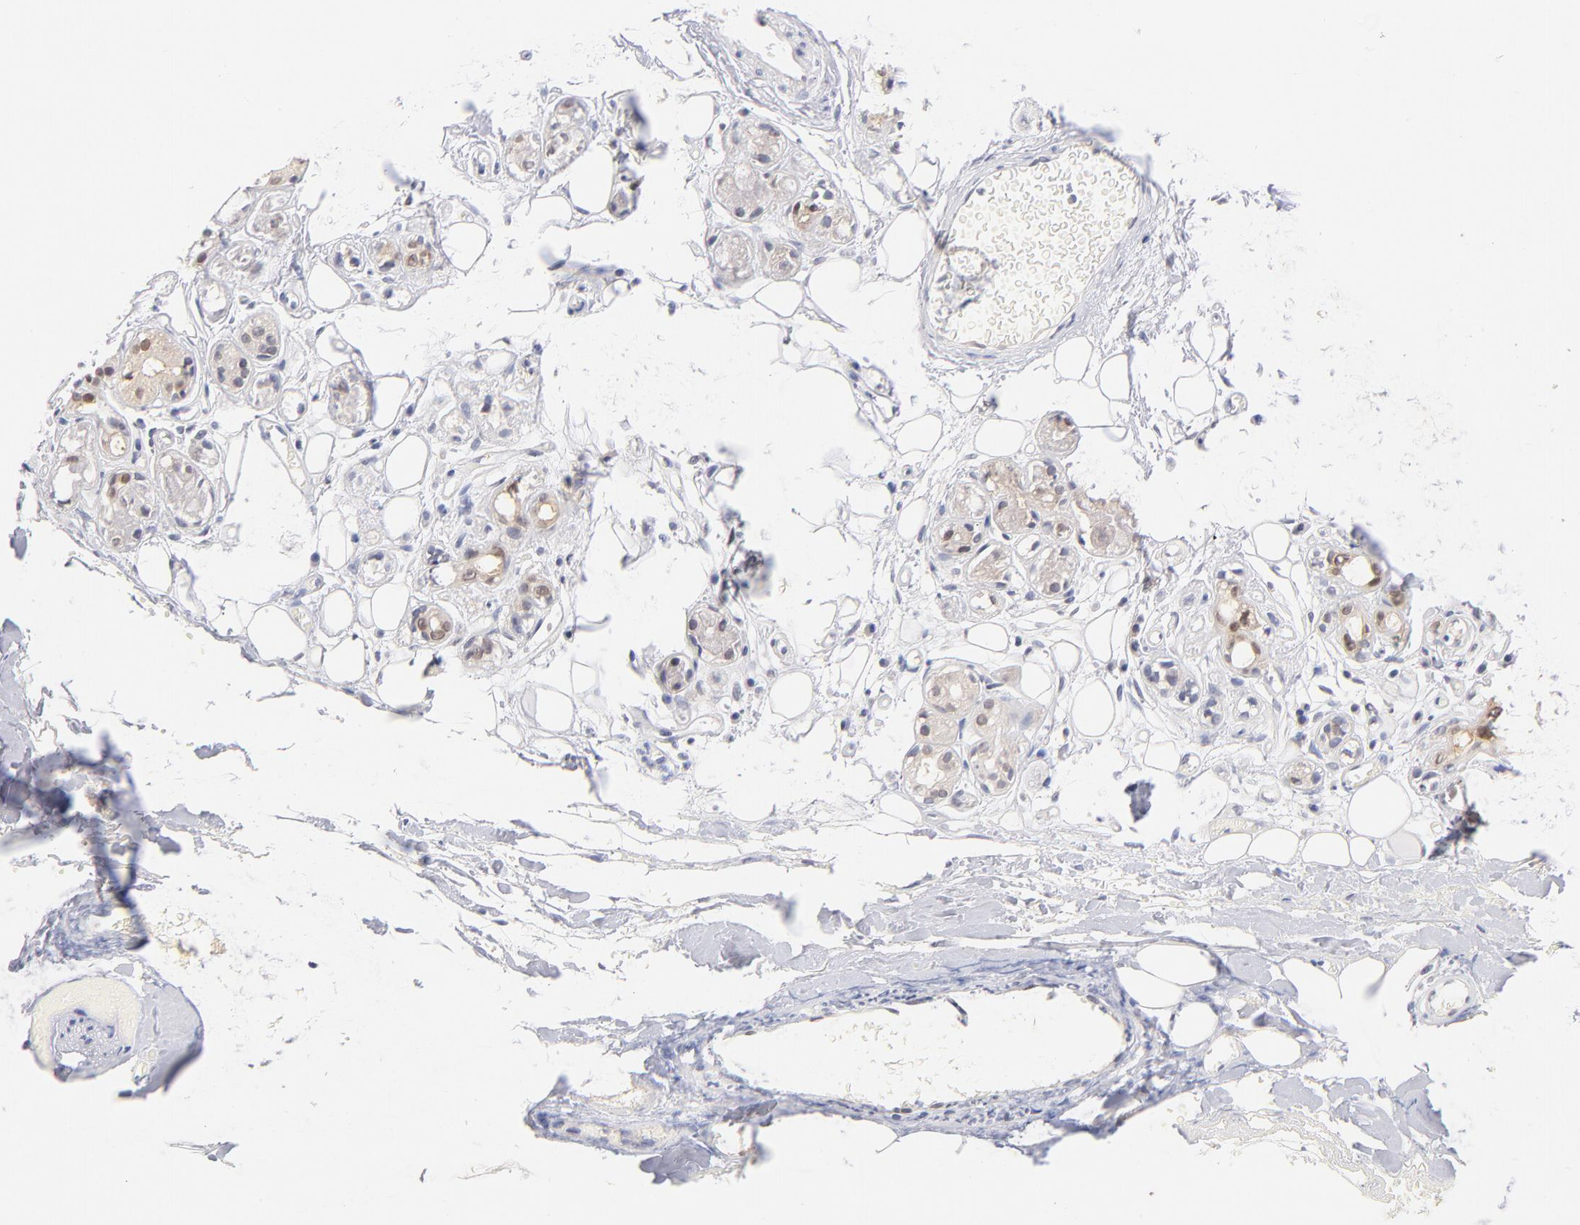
{"staining": {"intensity": "weak", "quantity": "25%-75%", "location": "cytoplasmic/membranous,nuclear"}, "tissue": "salivary gland", "cell_type": "Glandular cells", "image_type": "normal", "snomed": [{"axis": "morphology", "description": "Normal tissue, NOS"}, {"axis": "topography", "description": "Salivary gland"}], "caption": "About 25%-75% of glandular cells in unremarkable human salivary gland exhibit weak cytoplasmic/membranous,nuclear protein positivity as visualized by brown immunohistochemical staining.", "gene": "CASP6", "patient": {"sex": "male", "age": 54}}